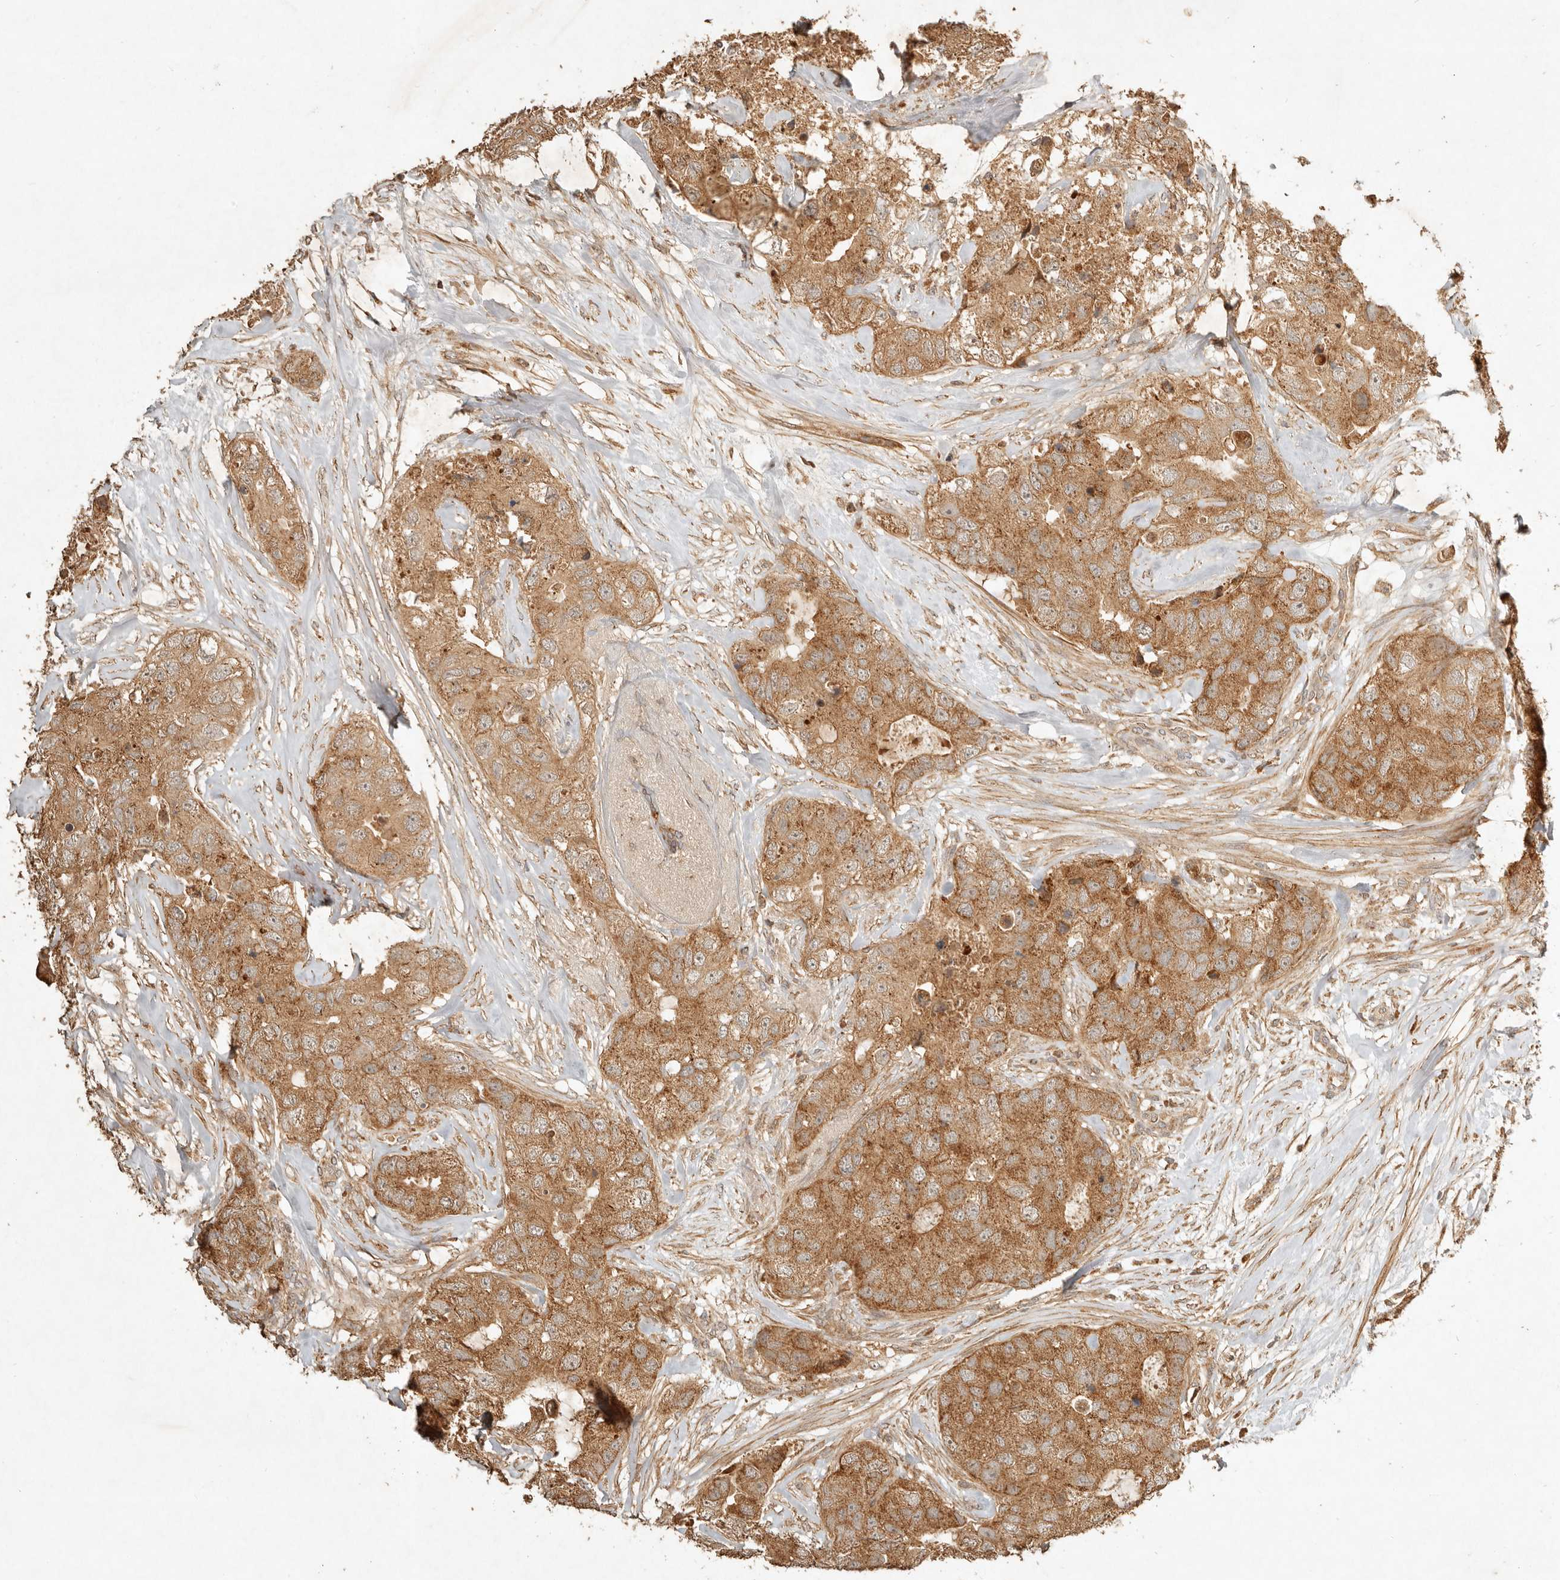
{"staining": {"intensity": "moderate", "quantity": ">75%", "location": "cytoplasmic/membranous"}, "tissue": "breast cancer", "cell_type": "Tumor cells", "image_type": "cancer", "snomed": [{"axis": "morphology", "description": "Duct carcinoma"}, {"axis": "topography", "description": "Breast"}], "caption": "This image reveals immunohistochemistry staining of breast cancer (invasive ductal carcinoma), with medium moderate cytoplasmic/membranous positivity in about >75% of tumor cells.", "gene": "CLEC4C", "patient": {"sex": "female", "age": 62}}